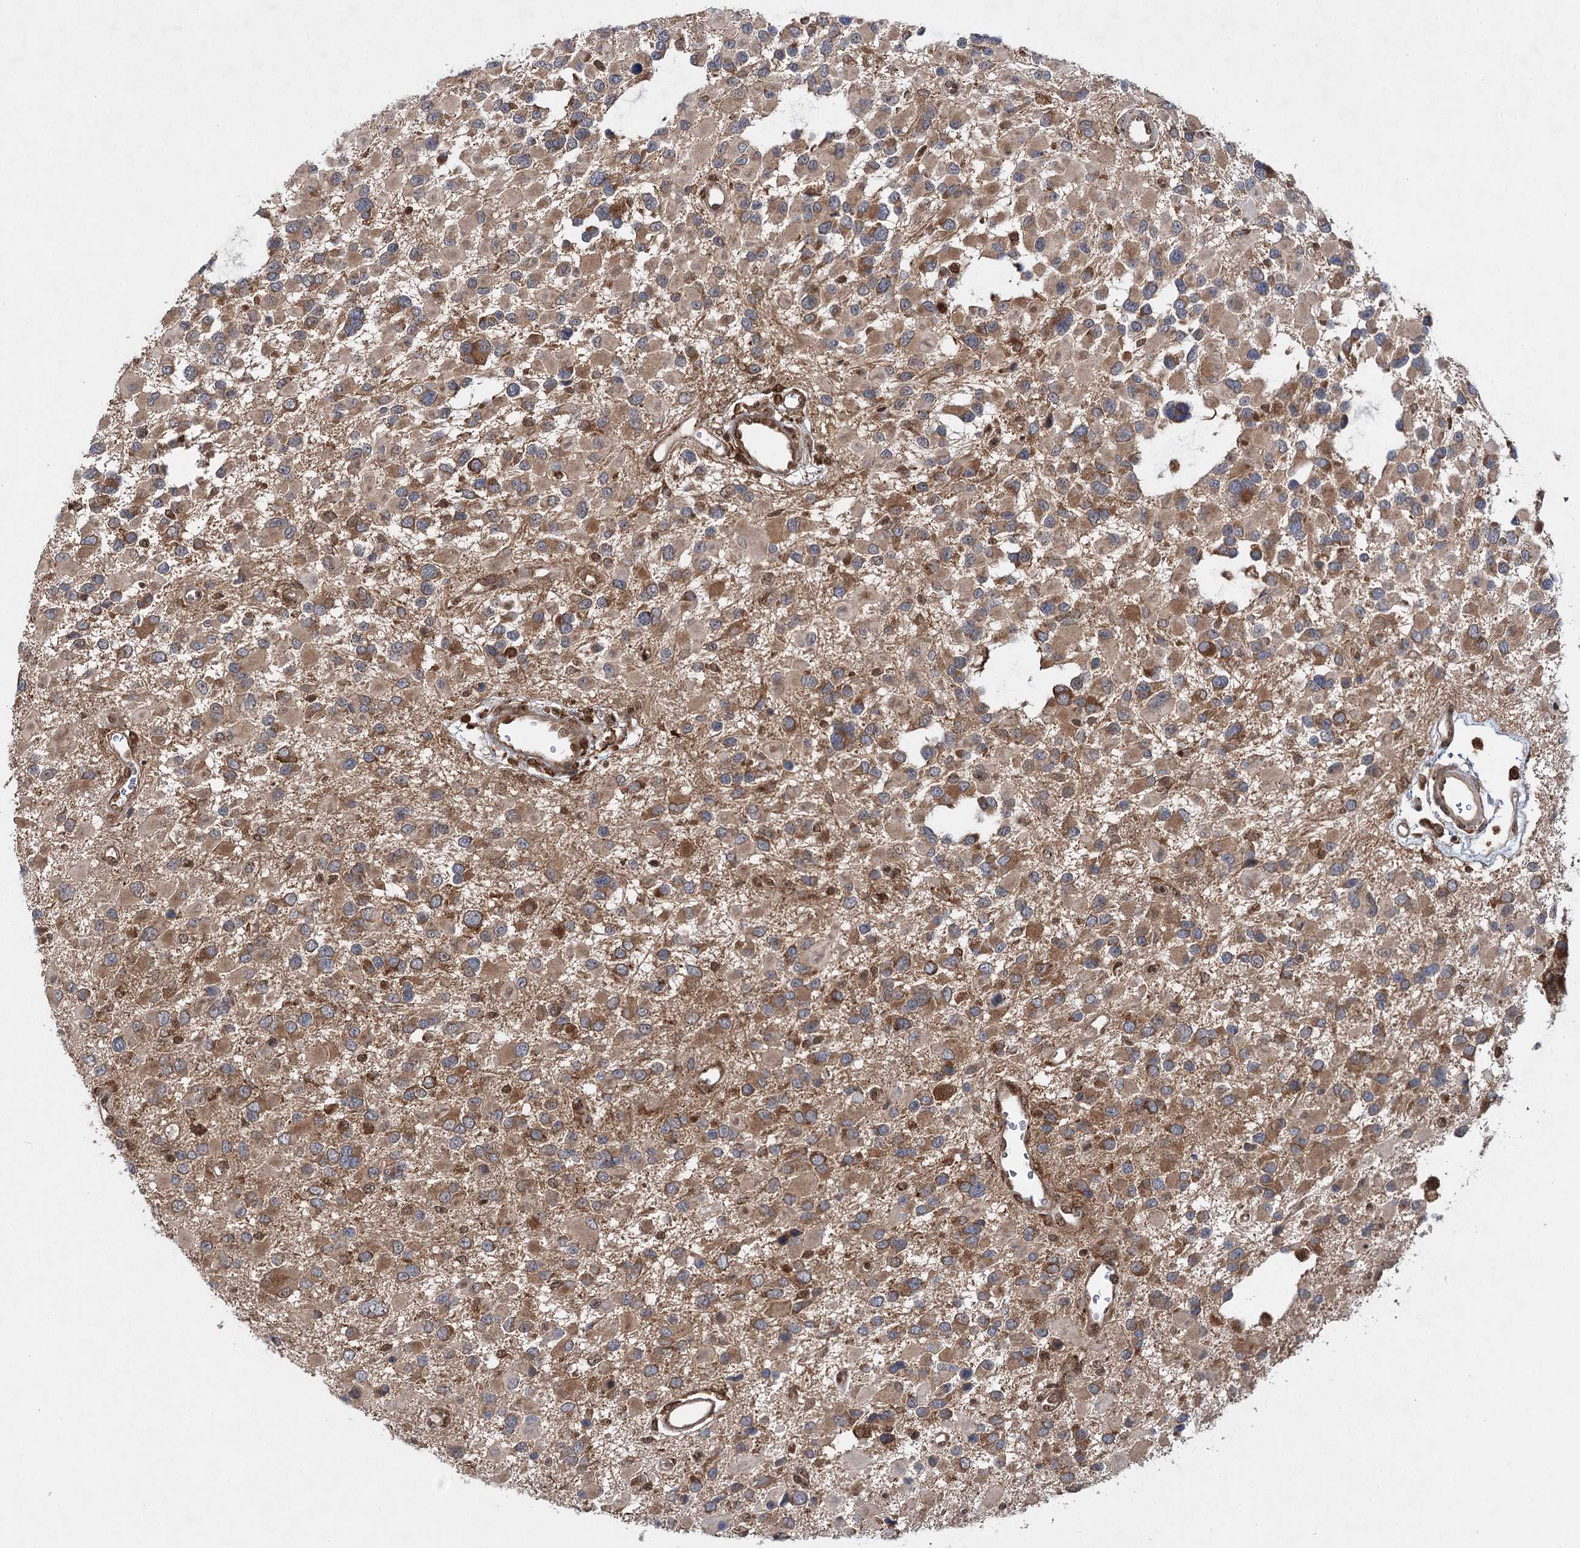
{"staining": {"intensity": "moderate", "quantity": ">75%", "location": "cytoplasmic/membranous"}, "tissue": "glioma", "cell_type": "Tumor cells", "image_type": "cancer", "snomed": [{"axis": "morphology", "description": "Glioma, malignant, High grade"}, {"axis": "topography", "description": "Brain"}], "caption": "An IHC micrograph of neoplastic tissue is shown. Protein staining in brown highlights moderate cytoplasmic/membranous positivity in glioma within tumor cells. The staining was performed using DAB (3,3'-diaminobenzidine) to visualize the protein expression in brown, while the nuclei were stained in blue with hematoxylin (Magnification: 20x).", "gene": "C12orf4", "patient": {"sex": "male", "age": 53}}